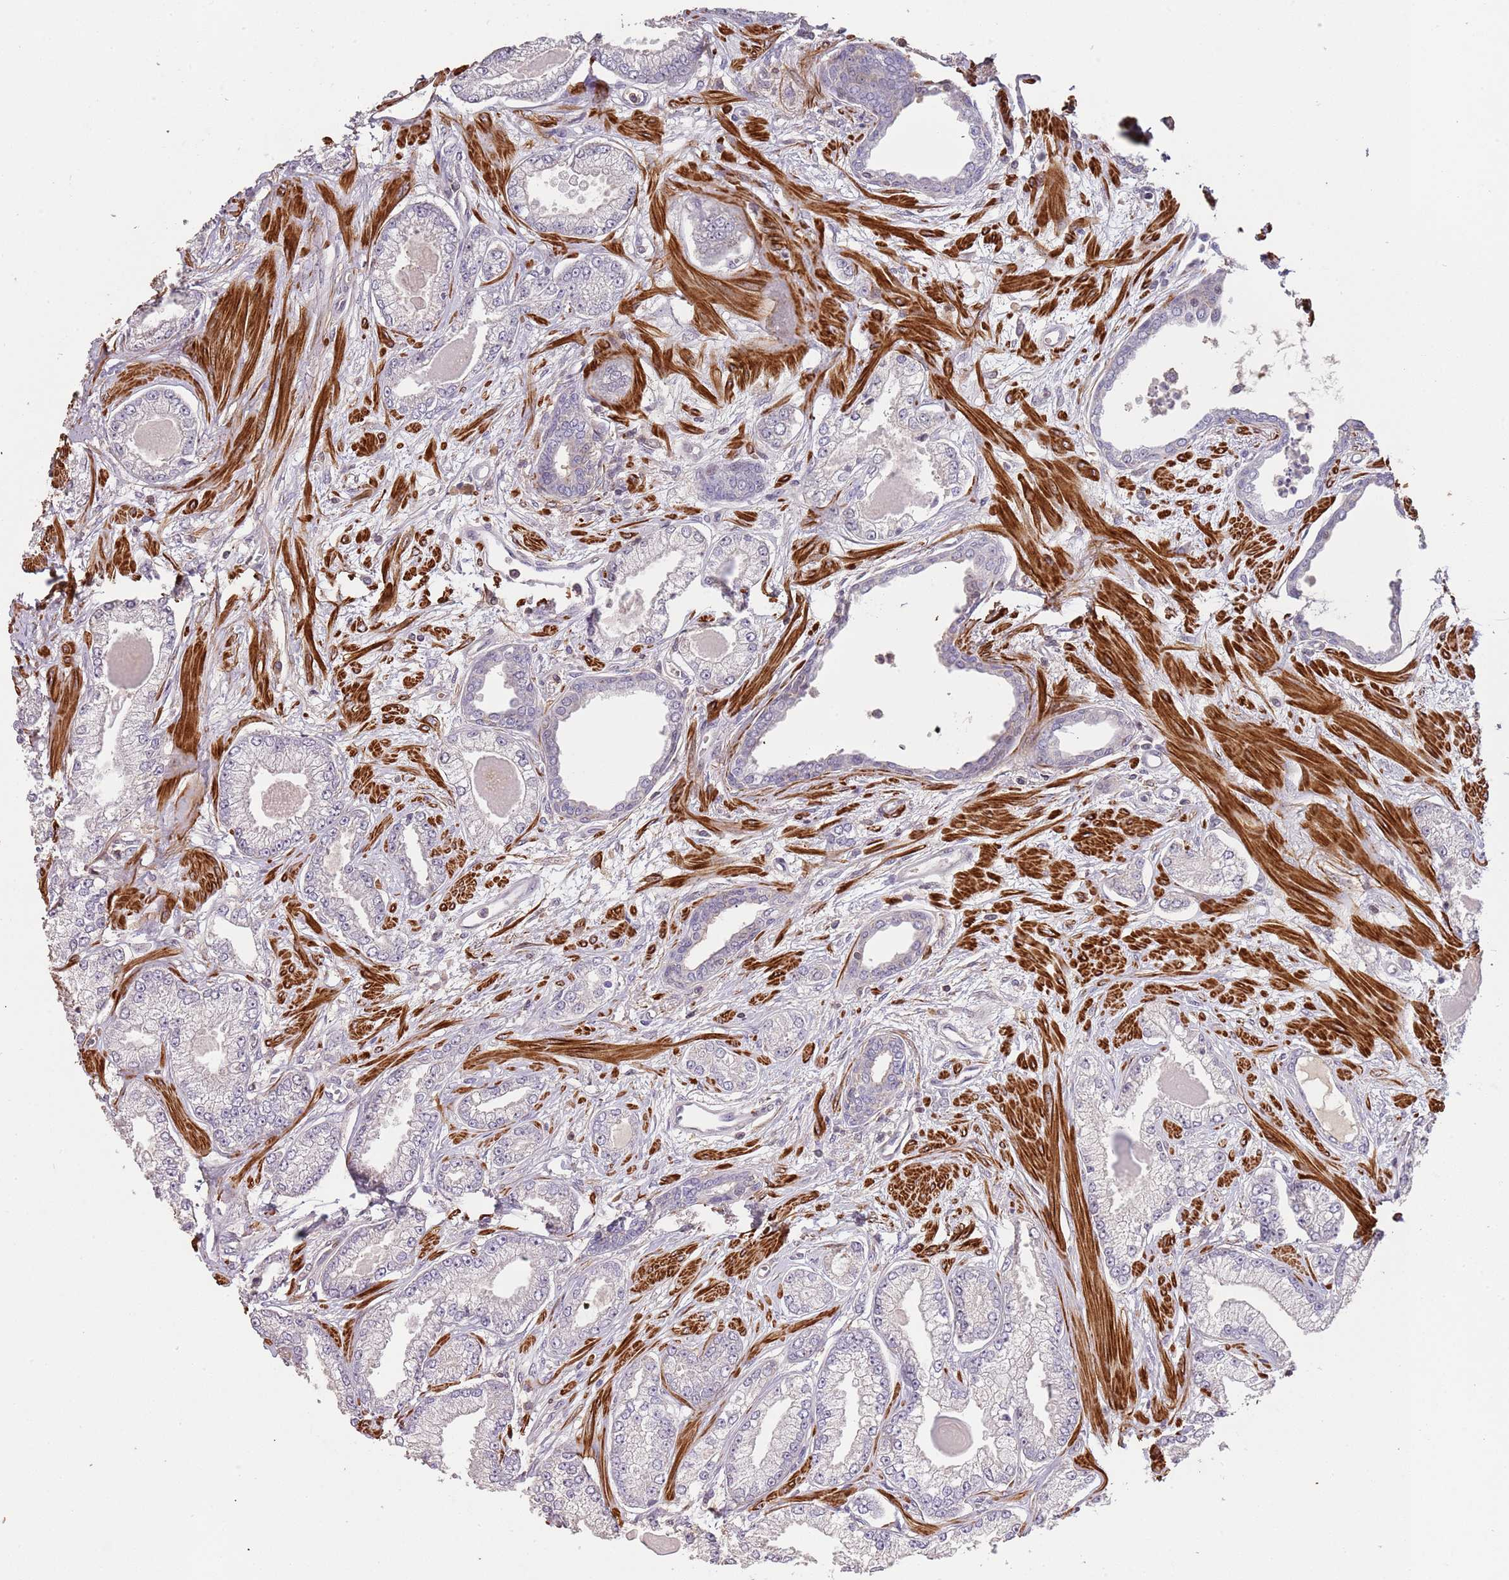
{"staining": {"intensity": "negative", "quantity": "none", "location": "none"}, "tissue": "prostate cancer", "cell_type": "Tumor cells", "image_type": "cancer", "snomed": [{"axis": "morphology", "description": "Adenocarcinoma, Low grade"}, {"axis": "topography", "description": "Prostate"}], "caption": "High power microscopy histopathology image of an IHC histopathology image of prostate cancer, revealing no significant staining in tumor cells. (DAB (3,3'-diaminobenzidine) immunohistochemistry (IHC), high magnification).", "gene": "ADTRP", "patient": {"sex": "male", "age": 64}}